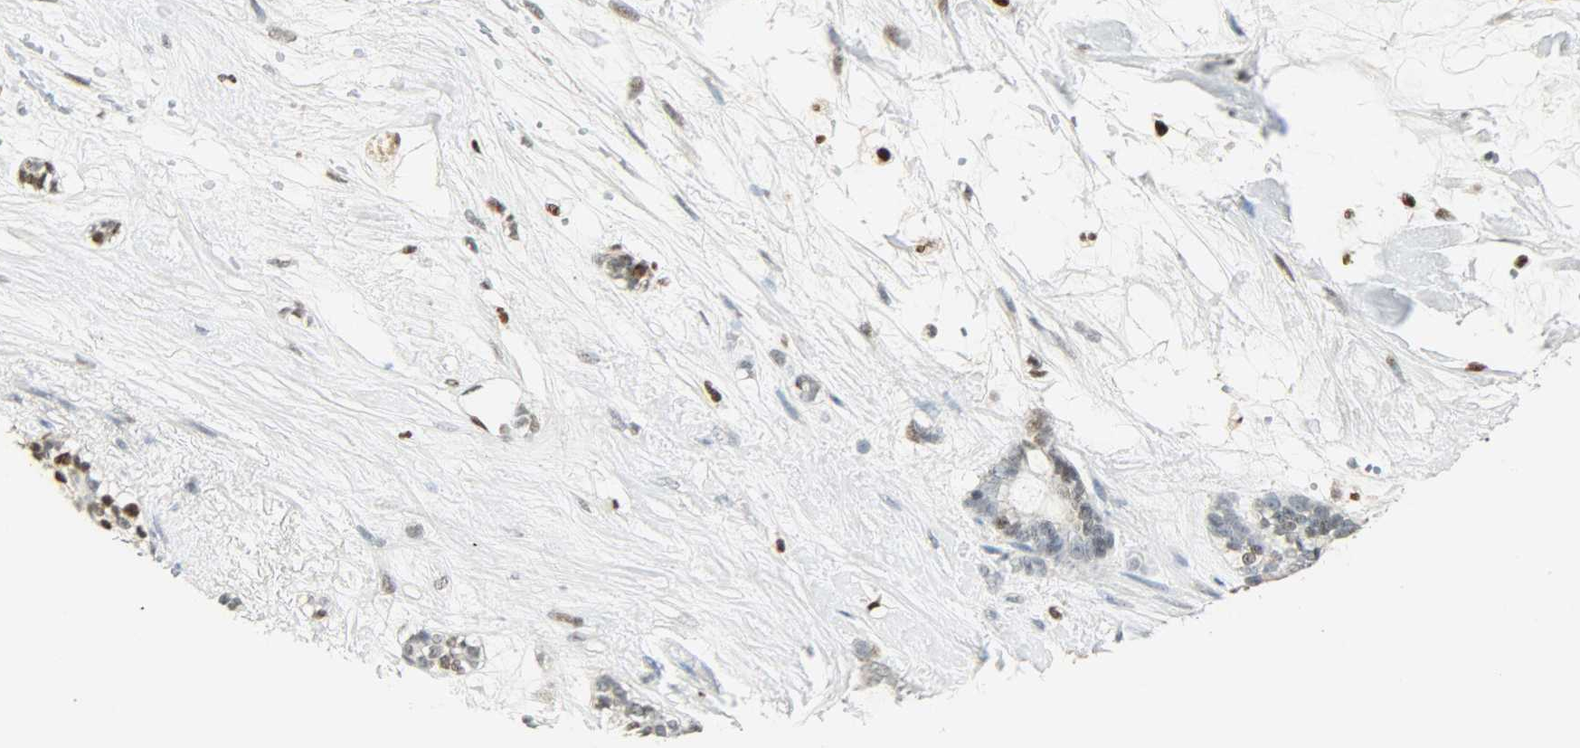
{"staining": {"intensity": "negative", "quantity": "none", "location": "none"}, "tissue": "pancreatic cancer", "cell_type": "Tumor cells", "image_type": "cancer", "snomed": [{"axis": "morphology", "description": "Adenocarcinoma, NOS"}, {"axis": "topography", "description": "Pancreas"}], "caption": "A photomicrograph of pancreatic adenocarcinoma stained for a protein exhibits no brown staining in tumor cells.", "gene": "PPARG", "patient": {"sex": "female", "age": 73}}